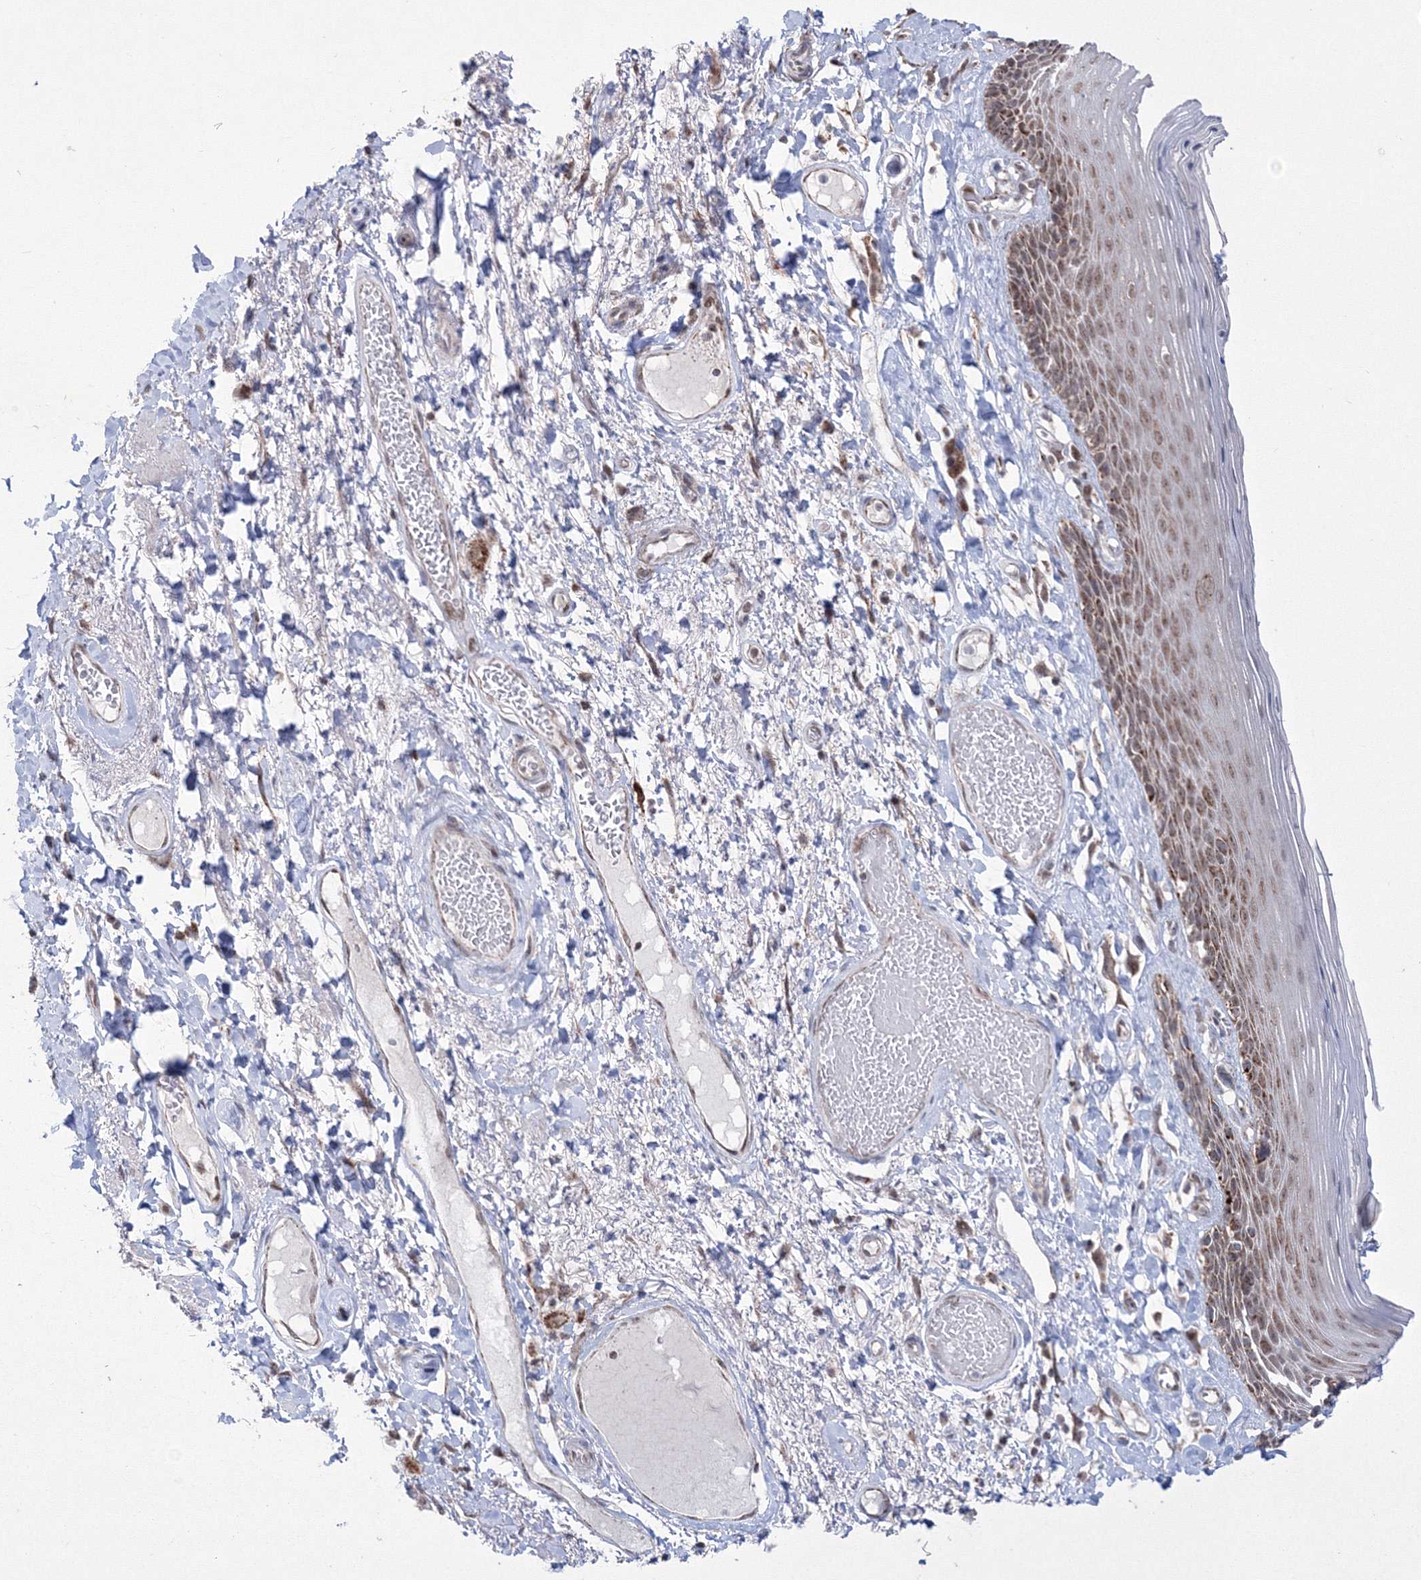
{"staining": {"intensity": "strong", "quantity": "25%-75%", "location": "cytoplasmic/membranous,nuclear"}, "tissue": "skin", "cell_type": "Epidermal cells", "image_type": "normal", "snomed": [{"axis": "morphology", "description": "Normal tissue, NOS"}, {"axis": "topography", "description": "Anal"}], "caption": "Strong cytoplasmic/membranous,nuclear positivity is present in approximately 25%-75% of epidermal cells in unremarkable skin.", "gene": "GRSF1", "patient": {"sex": "male", "age": 69}}